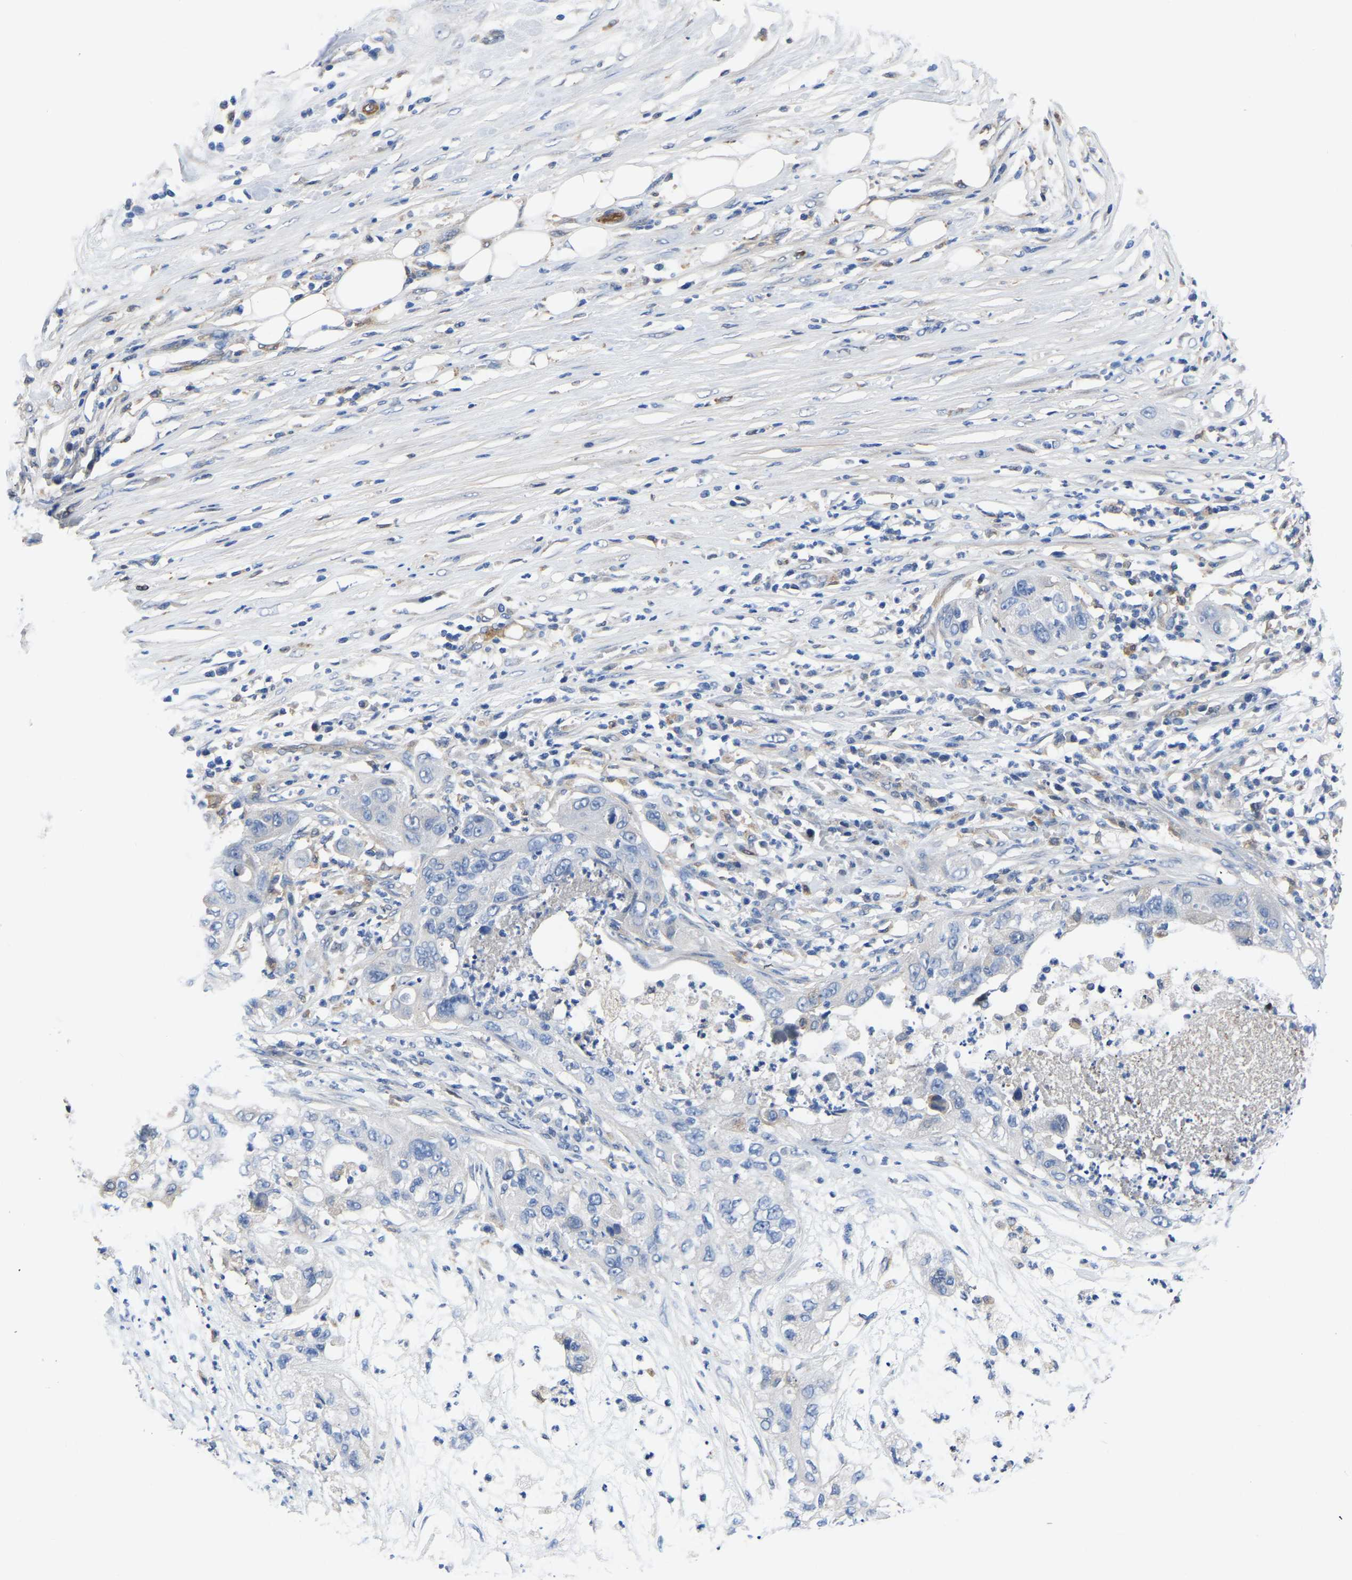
{"staining": {"intensity": "negative", "quantity": "none", "location": "none"}, "tissue": "pancreatic cancer", "cell_type": "Tumor cells", "image_type": "cancer", "snomed": [{"axis": "morphology", "description": "Adenocarcinoma, NOS"}, {"axis": "topography", "description": "Pancreas"}], "caption": "High power microscopy micrograph of an immunohistochemistry image of pancreatic adenocarcinoma, revealing no significant expression in tumor cells.", "gene": "ATG2B", "patient": {"sex": "female", "age": 78}}